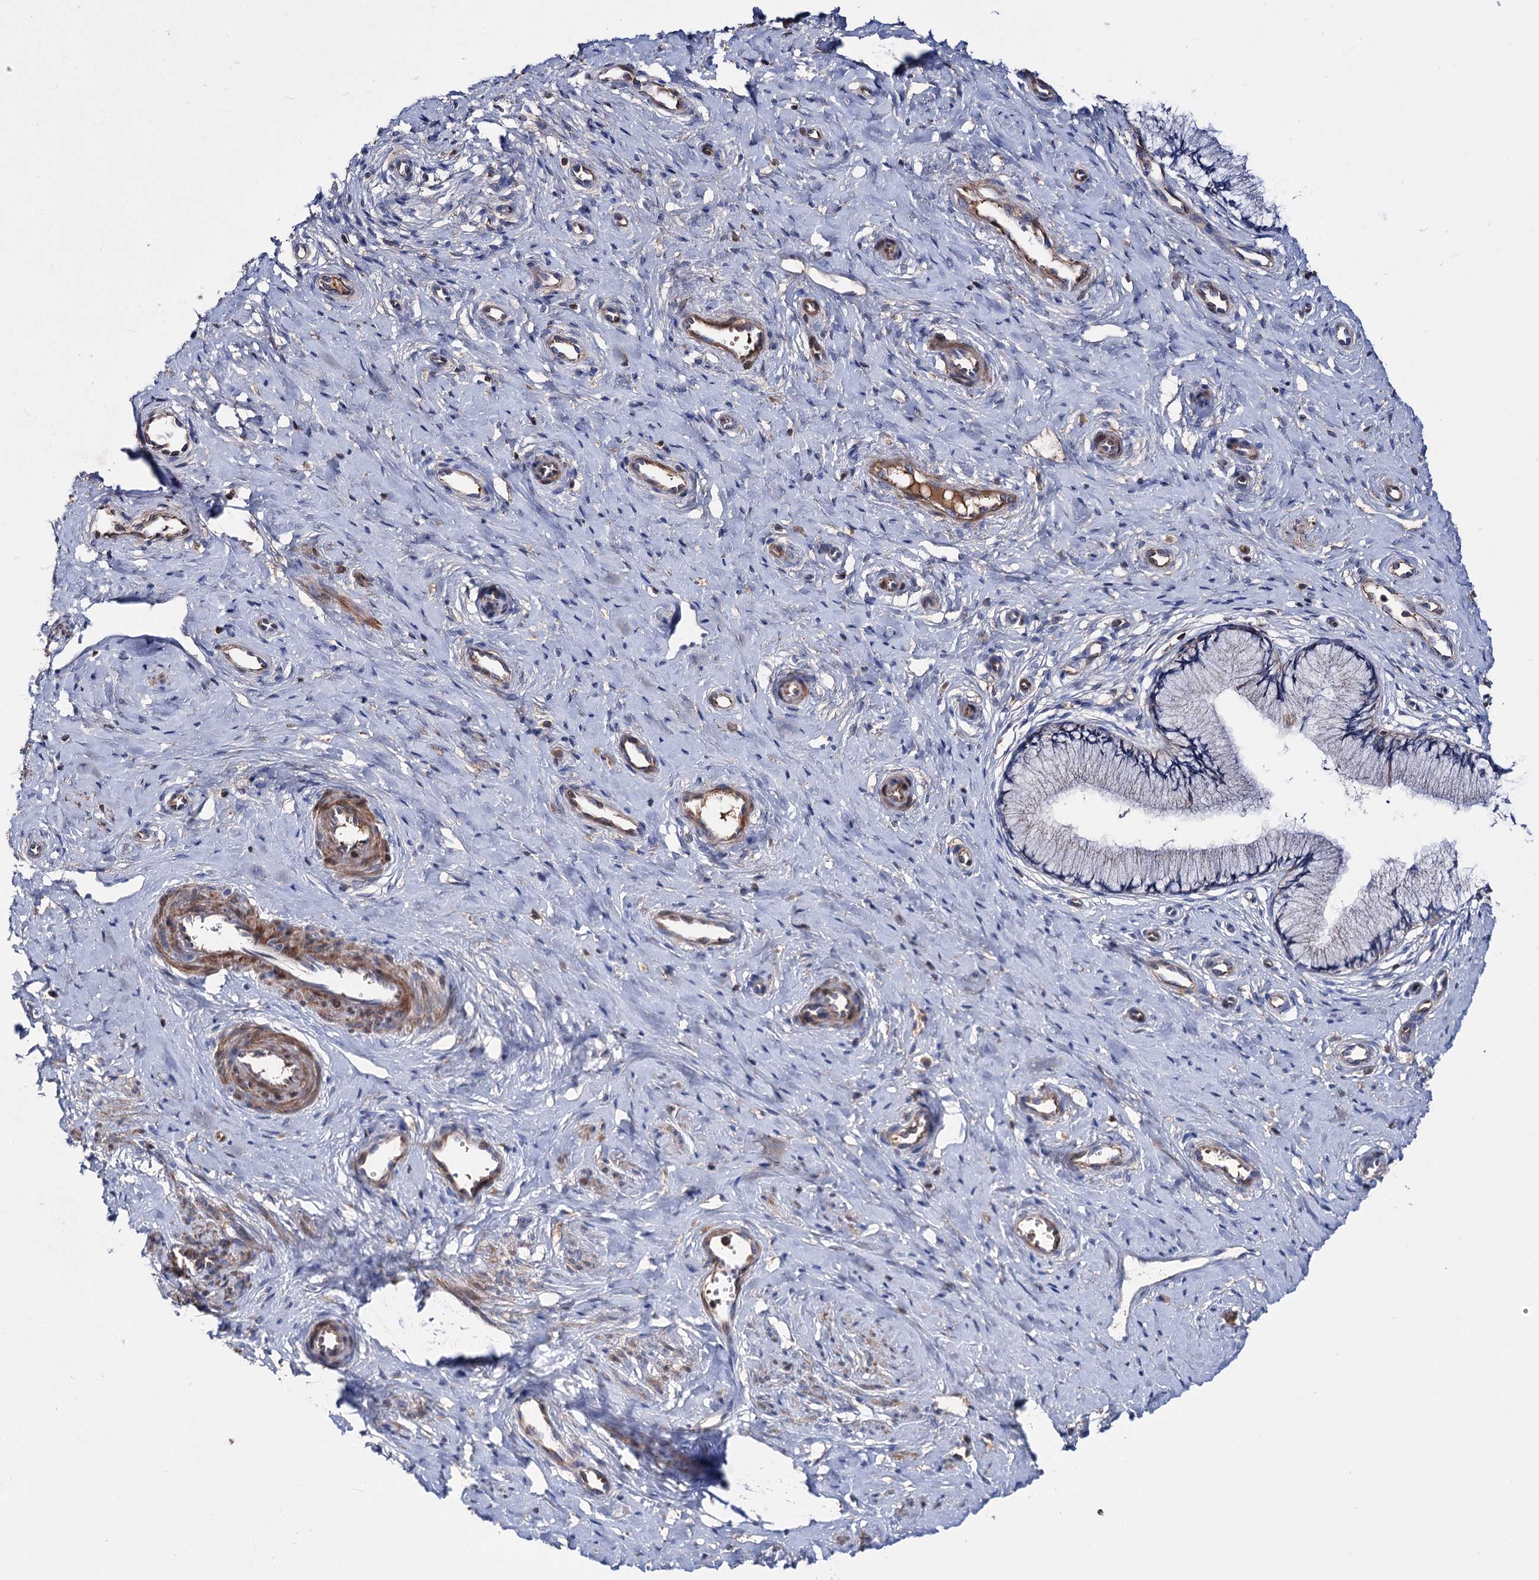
{"staining": {"intensity": "weak", "quantity": "<25%", "location": "cytoplasmic/membranous"}, "tissue": "cervix", "cell_type": "Glandular cells", "image_type": "normal", "snomed": [{"axis": "morphology", "description": "Normal tissue, NOS"}, {"axis": "topography", "description": "Cervix"}], "caption": "An immunohistochemistry (IHC) photomicrograph of unremarkable cervix is shown. There is no staining in glandular cells of cervix.", "gene": "CLPB", "patient": {"sex": "female", "age": 36}}